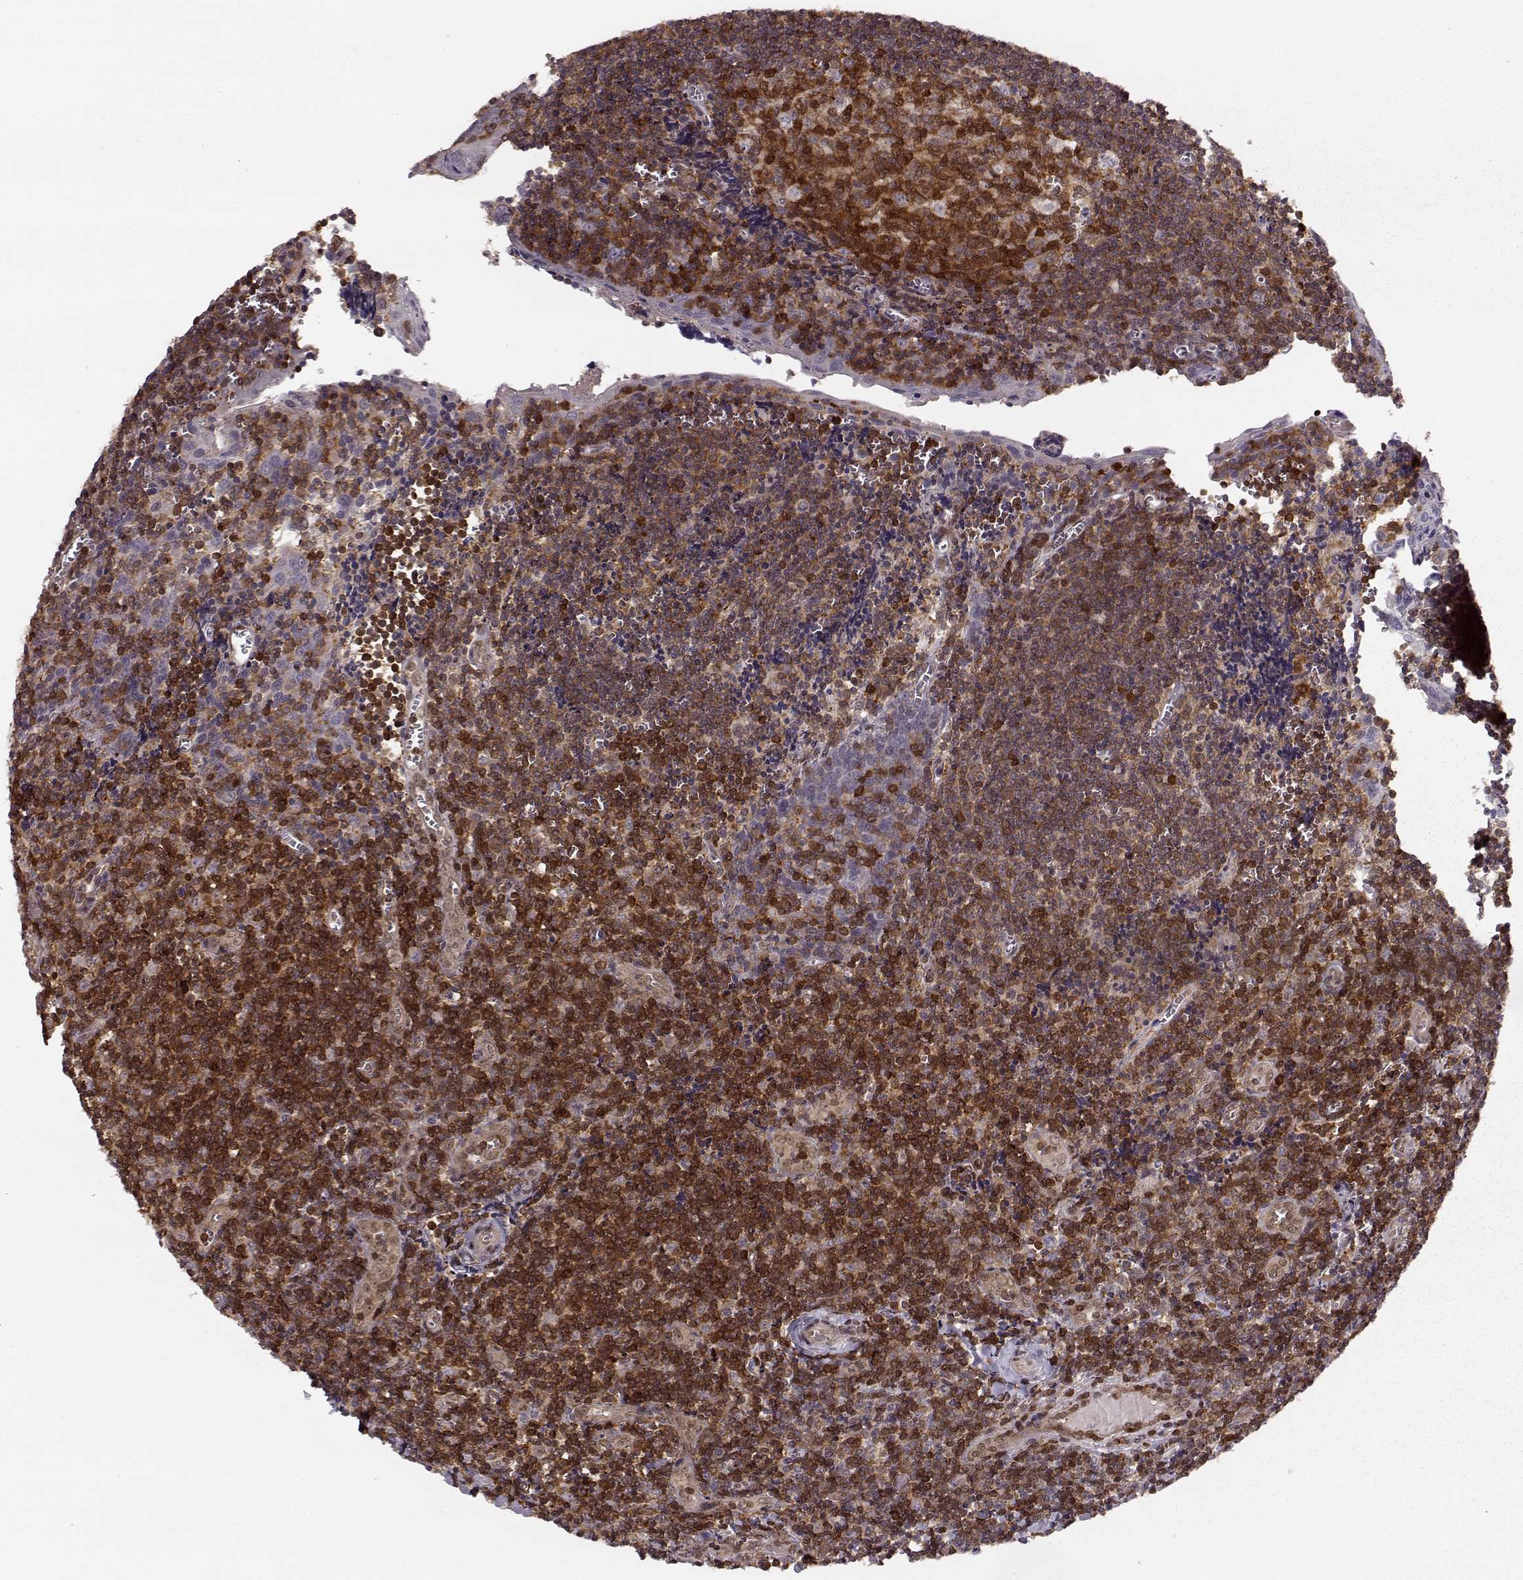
{"staining": {"intensity": "strong", "quantity": ">75%", "location": "cytoplasmic/membranous"}, "tissue": "tonsil", "cell_type": "Germinal center cells", "image_type": "normal", "snomed": [{"axis": "morphology", "description": "Normal tissue, NOS"}, {"axis": "morphology", "description": "Inflammation, NOS"}, {"axis": "topography", "description": "Tonsil"}], "caption": "The image displays staining of normal tonsil, revealing strong cytoplasmic/membranous protein staining (brown color) within germinal center cells. The staining was performed using DAB (3,3'-diaminobenzidine), with brown indicating positive protein expression. Nuclei are stained blue with hematoxylin.", "gene": "MFSD1", "patient": {"sex": "female", "age": 31}}